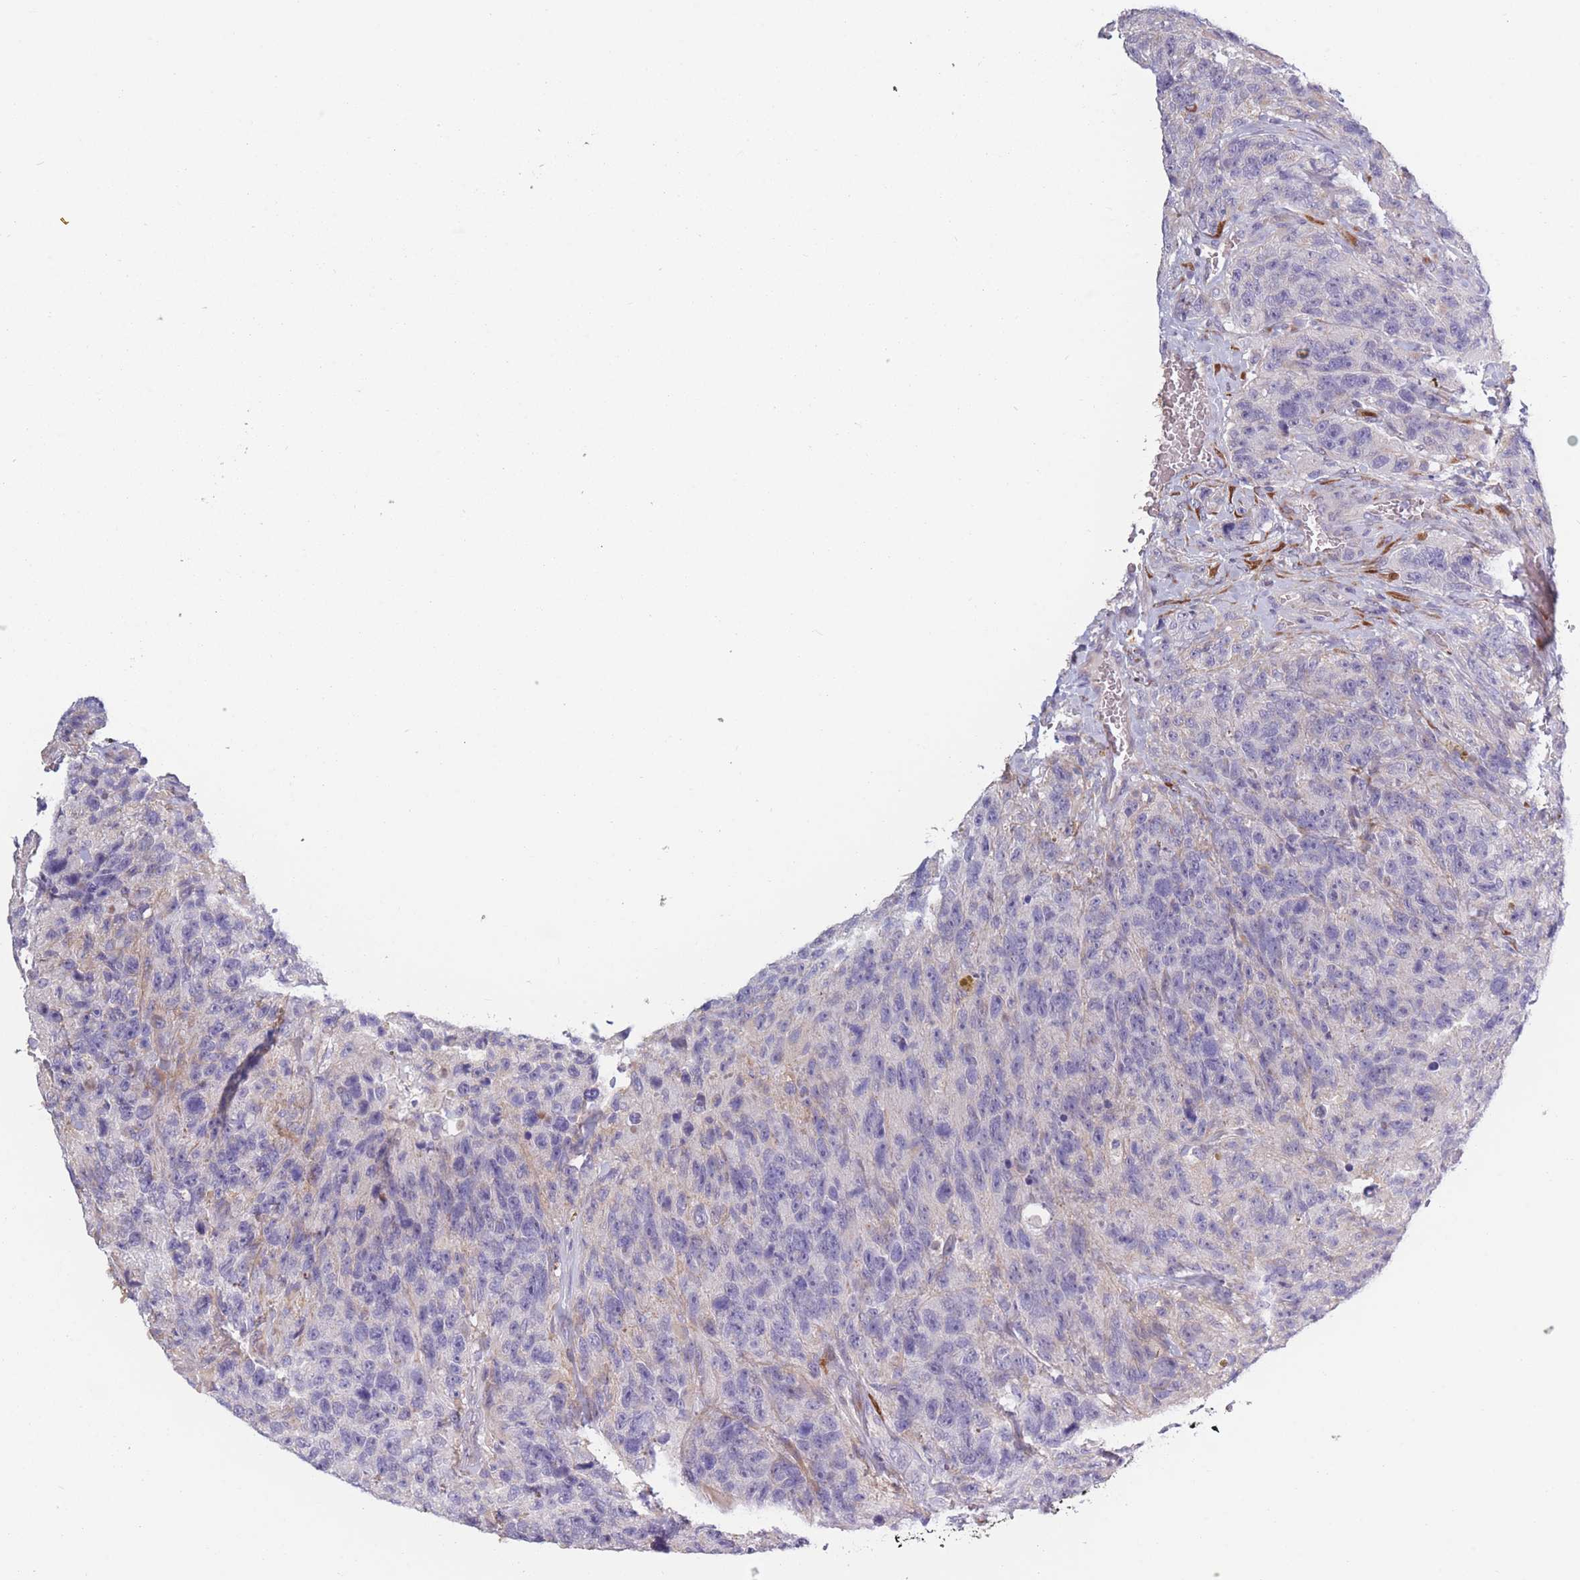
{"staining": {"intensity": "negative", "quantity": "none", "location": "none"}, "tissue": "glioma", "cell_type": "Tumor cells", "image_type": "cancer", "snomed": [{"axis": "morphology", "description": "Glioma, malignant, High grade"}, {"axis": "topography", "description": "Brain"}], "caption": "Malignant glioma (high-grade) was stained to show a protein in brown. There is no significant staining in tumor cells.", "gene": "CCNQ", "patient": {"sex": "male", "age": 69}}